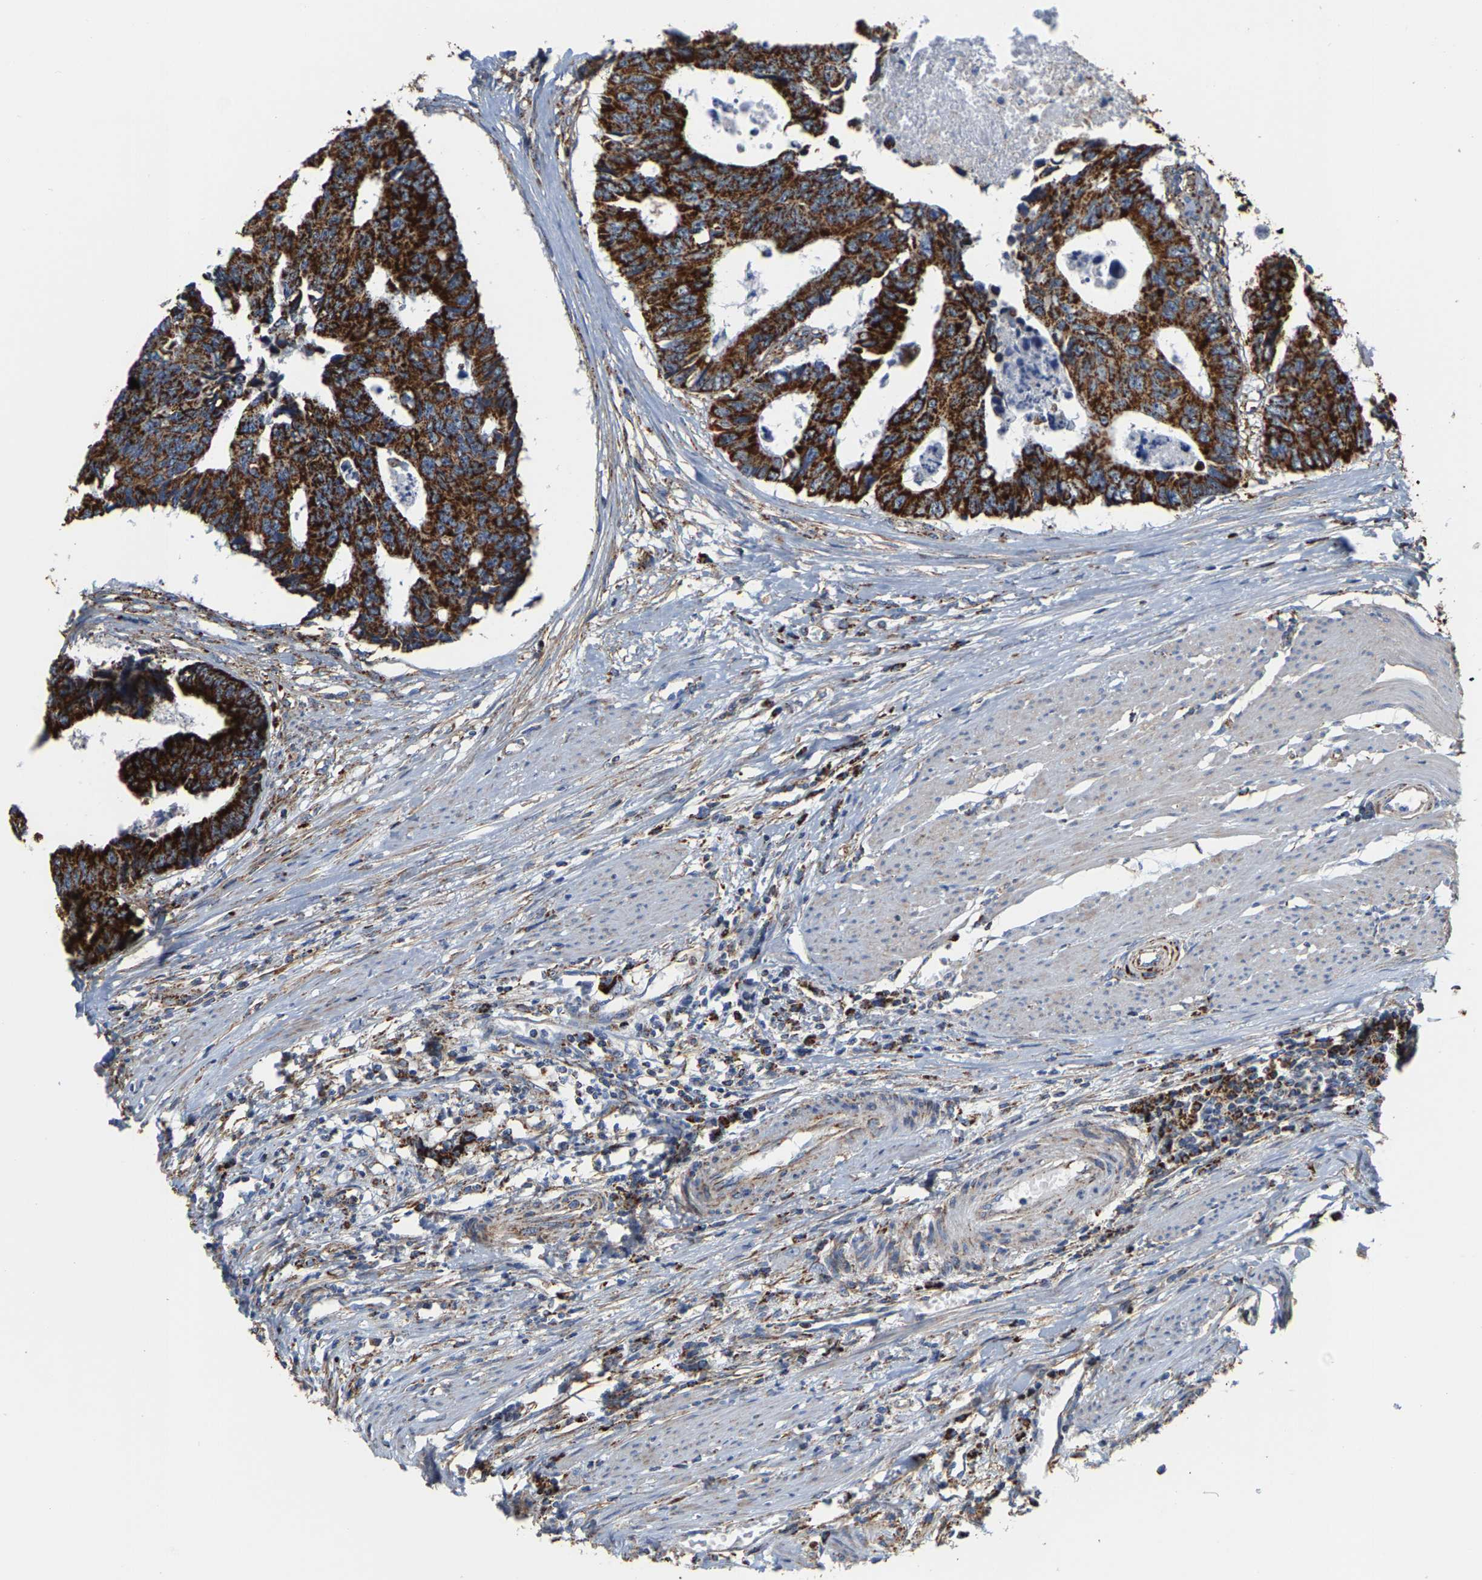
{"staining": {"intensity": "strong", "quantity": ">75%", "location": "cytoplasmic/membranous"}, "tissue": "colorectal cancer", "cell_type": "Tumor cells", "image_type": "cancer", "snomed": [{"axis": "morphology", "description": "Adenocarcinoma, NOS"}, {"axis": "topography", "description": "Rectum"}], "caption": "DAB (3,3'-diaminobenzidine) immunohistochemical staining of human colorectal cancer (adenocarcinoma) demonstrates strong cytoplasmic/membranous protein expression in approximately >75% of tumor cells.", "gene": "SHMT2", "patient": {"sex": "male", "age": 84}}